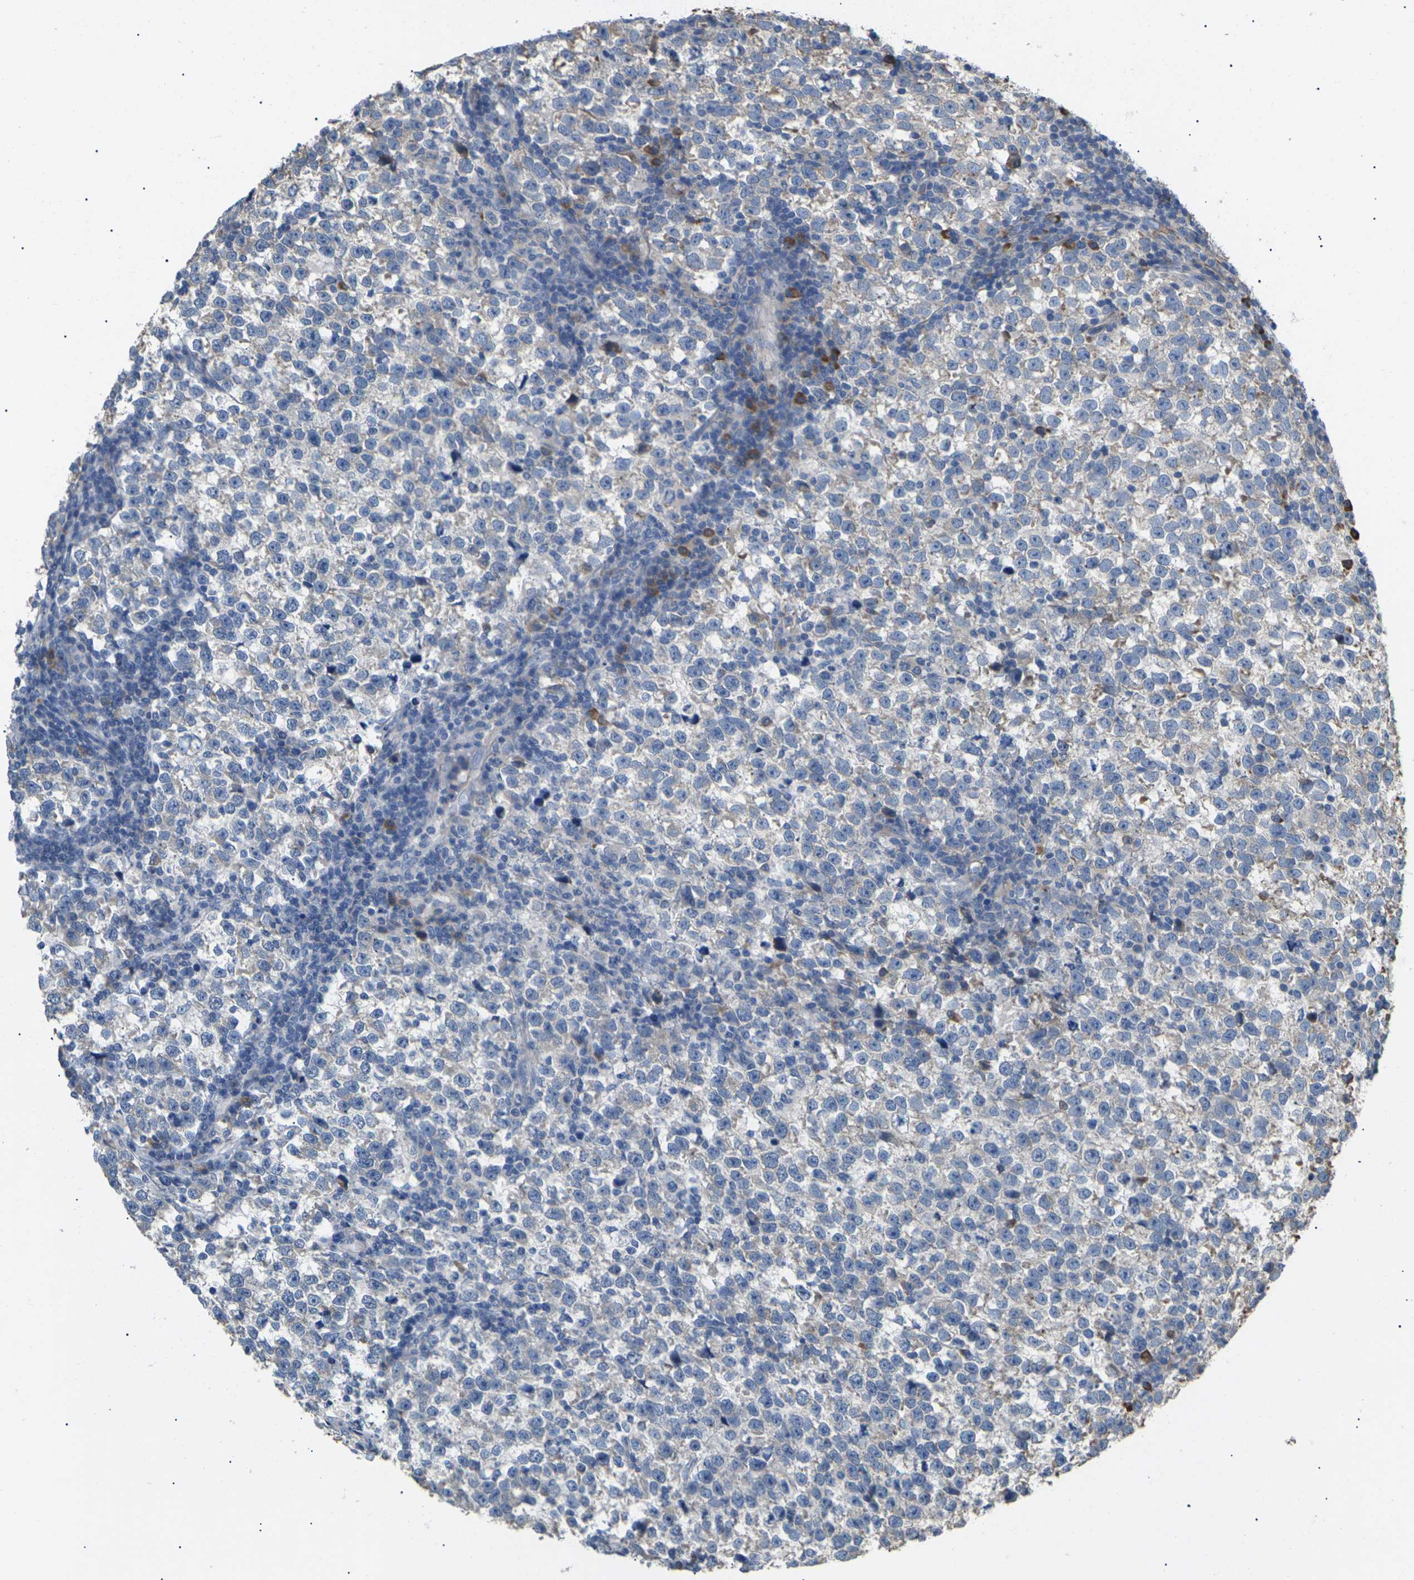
{"staining": {"intensity": "negative", "quantity": "none", "location": "none"}, "tissue": "testis cancer", "cell_type": "Tumor cells", "image_type": "cancer", "snomed": [{"axis": "morphology", "description": "Normal tissue, NOS"}, {"axis": "morphology", "description": "Seminoma, NOS"}, {"axis": "topography", "description": "Testis"}], "caption": "The micrograph displays no significant expression in tumor cells of testis cancer.", "gene": "KLHDC8B", "patient": {"sex": "male", "age": 43}}